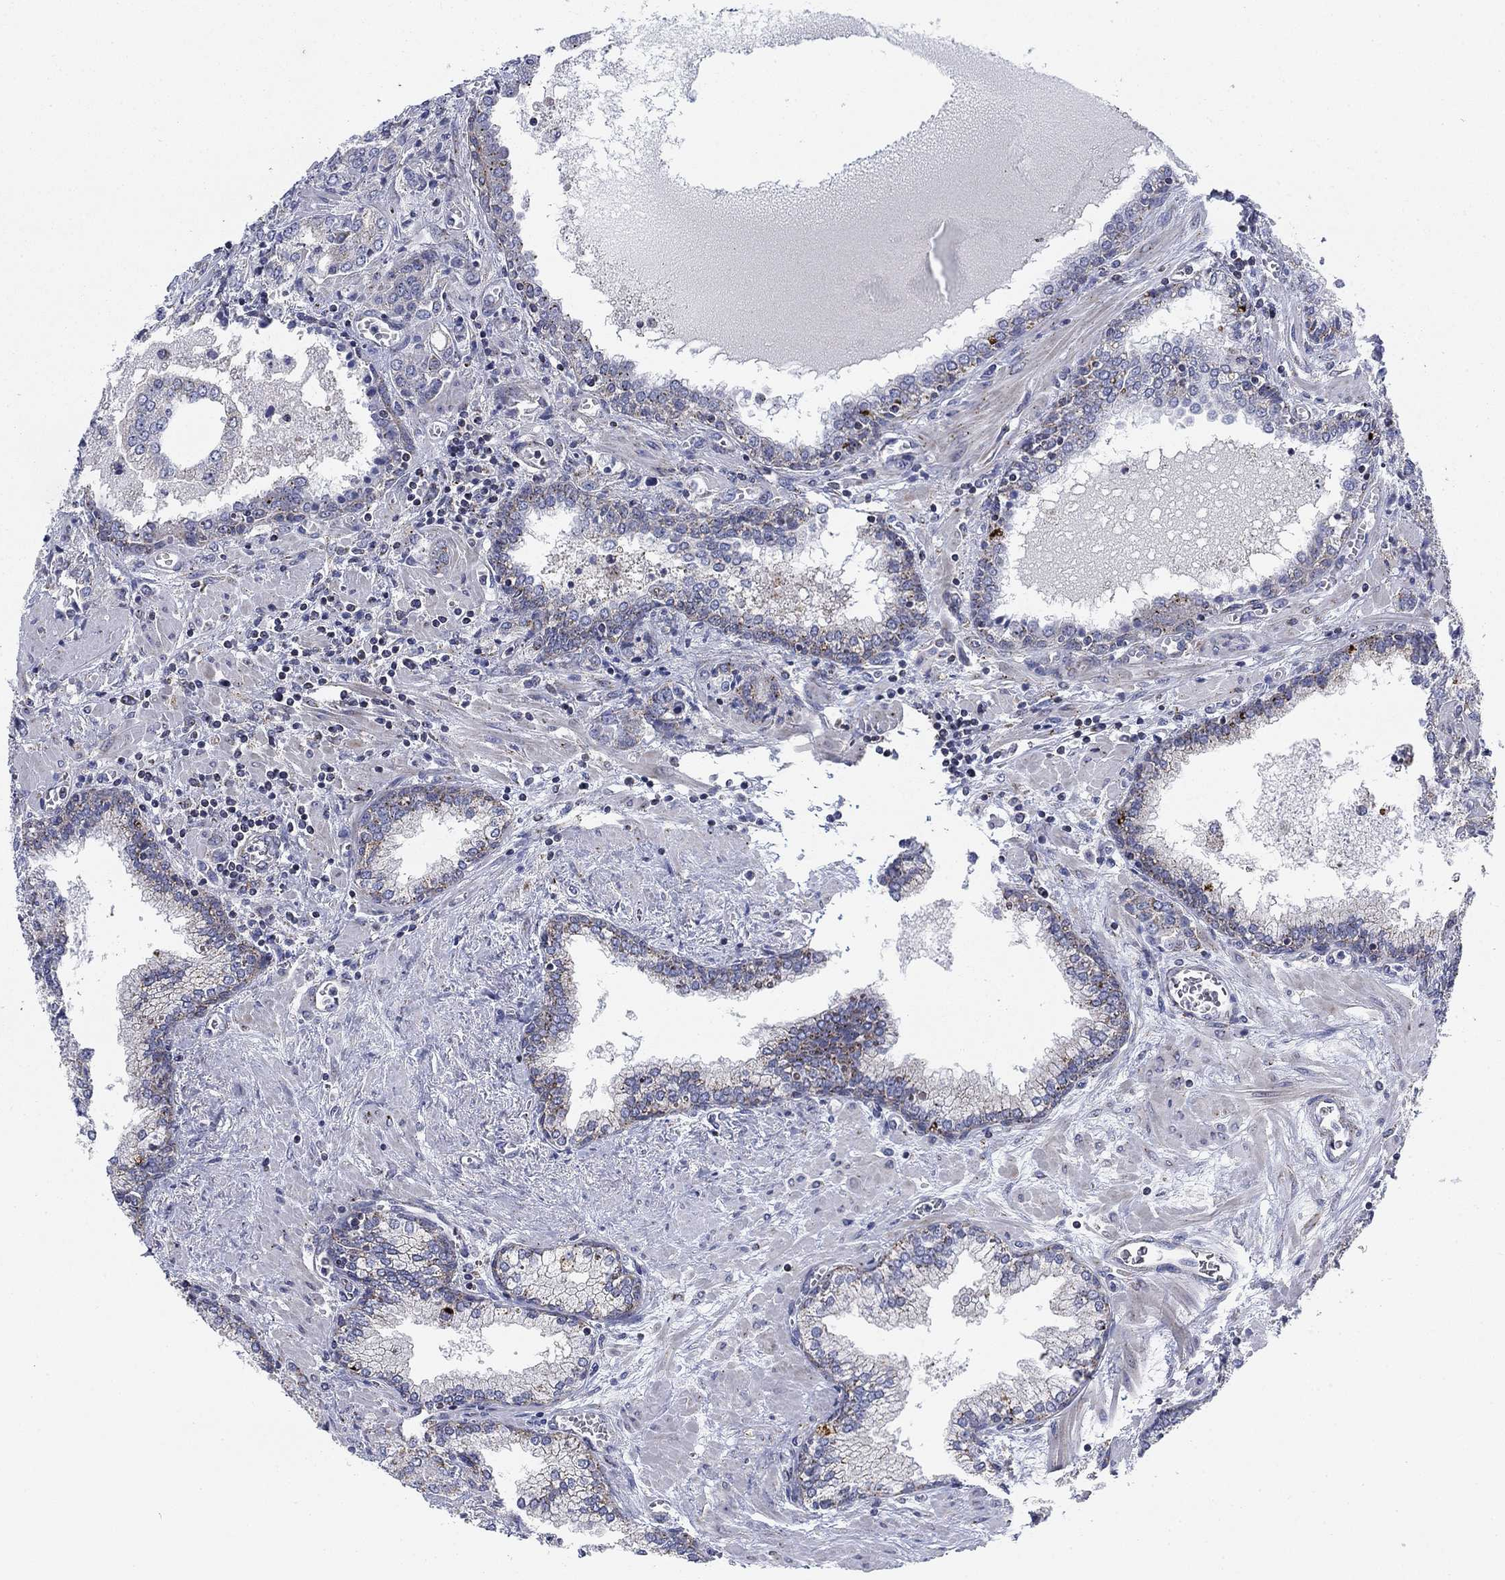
{"staining": {"intensity": "moderate", "quantity": "<25%", "location": "cytoplasmic/membranous"}, "tissue": "prostate cancer", "cell_type": "Tumor cells", "image_type": "cancer", "snomed": [{"axis": "morphology", "description": "Adenocarcinoma, NOS"}, {"axis": "topography", "description": "Prostate and seminal vesicle, NOS"}, {"axis": "topography", "description": "Prostate"}], "caption": "This image reveals prostate cancer (adenocarcinoma) stained with immunohistochemistry to label a protein in brown. The cytoplasmic/membranous of tumor cells show moderate positivity for the protein. Nuclei are counter-stained blue.", "gene": "NACAD", "patient": {"sex": "male", "age": 62}}